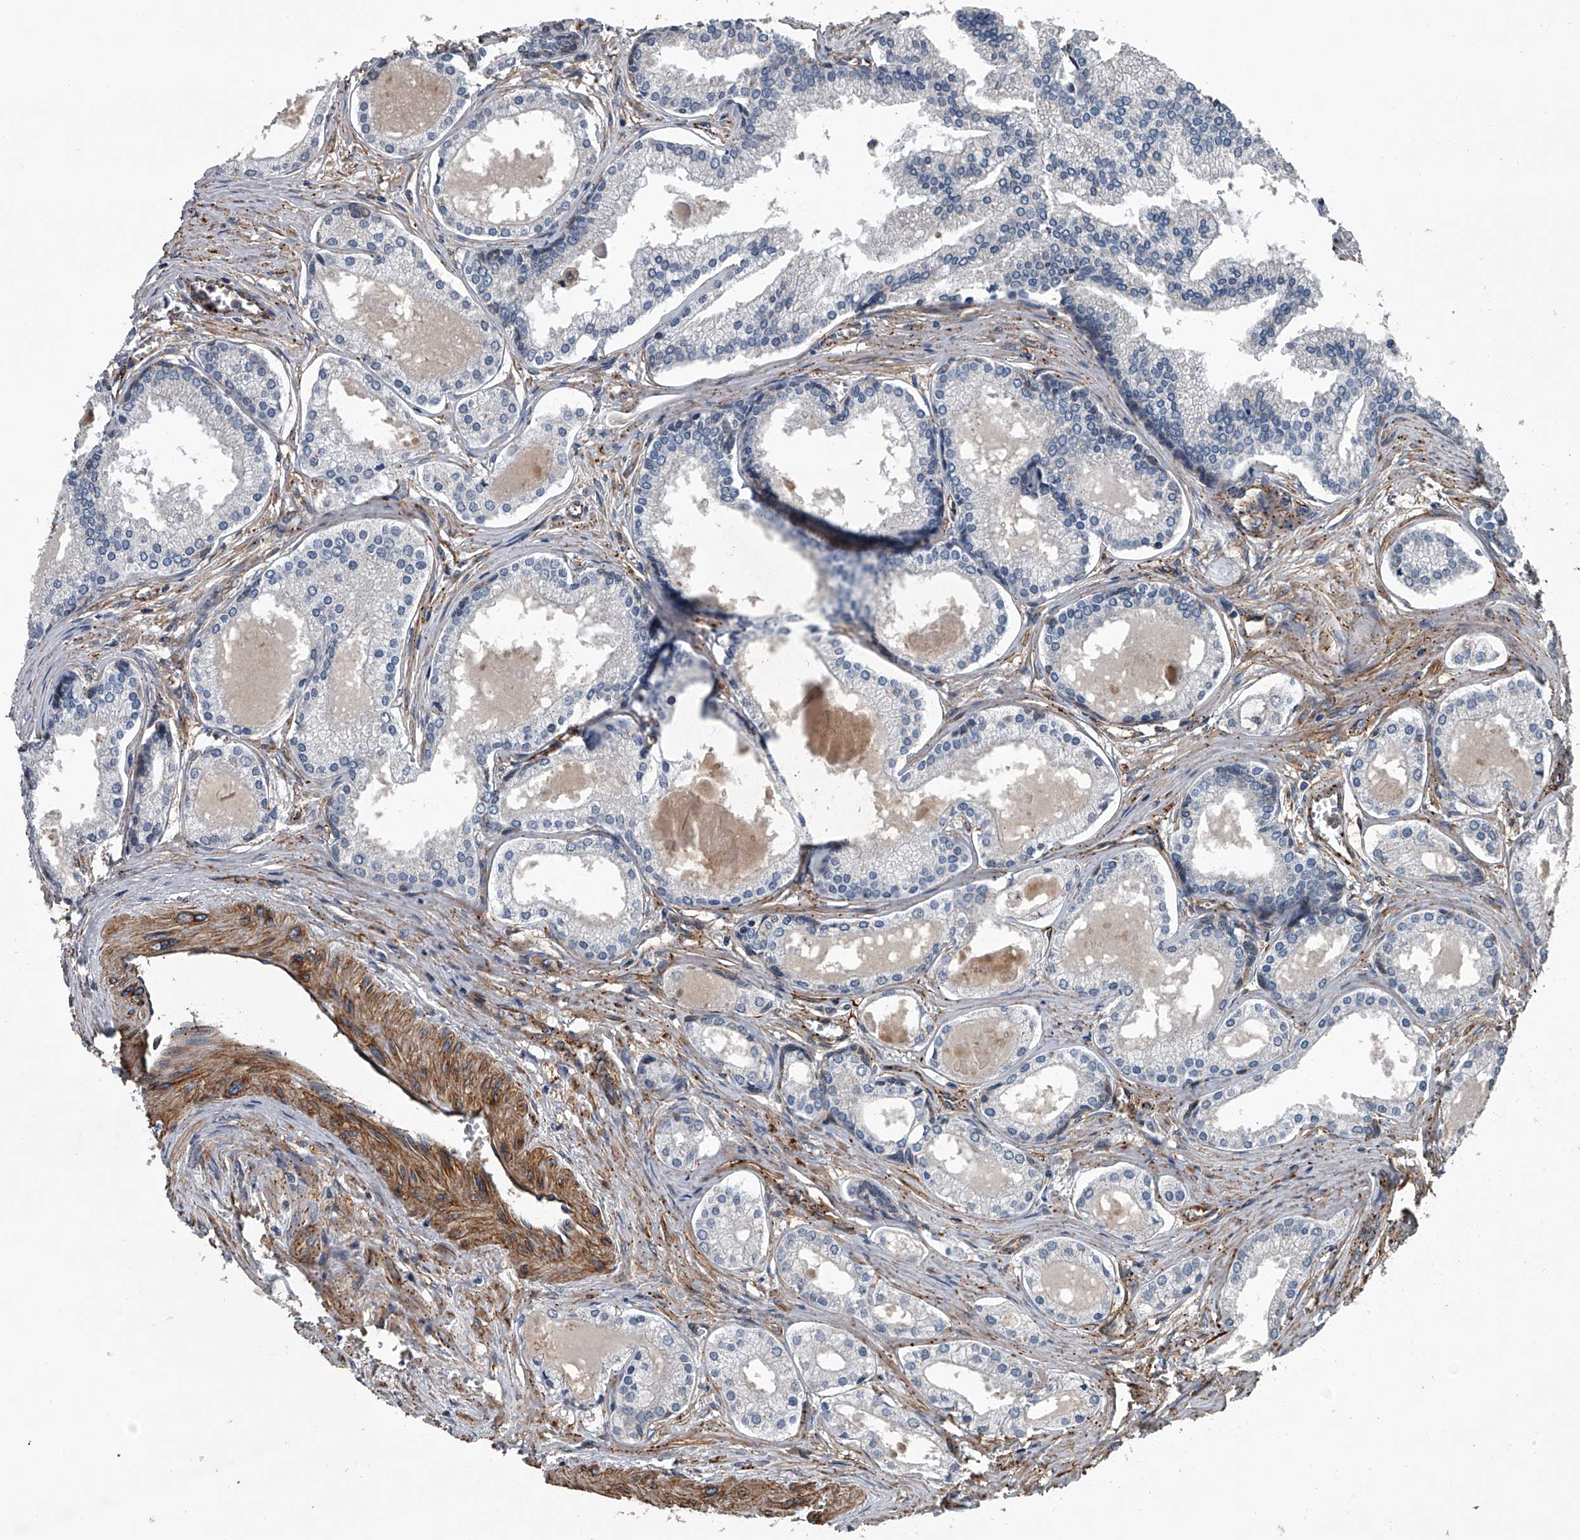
{"staining": {"intensity": "negative", "quantity": "none", "location": "none"}, "tissue": "prostate cancer", "cell_type": "Tumor cells", "image_type": "cancer", "snomed": [{"axis": "morphology", "description": "Adenocarcinoma, High grade"}, {"axis": "topography", "description": "Prostate"}], "caption": "A micrograph of prostate cancer (adenocarcinoma (high-grade)) stained for a protein demonstrates no brown staining in tumor cells.", "gene": "LDLRAD2", "patient": {"sex": "male", "age": 68}}